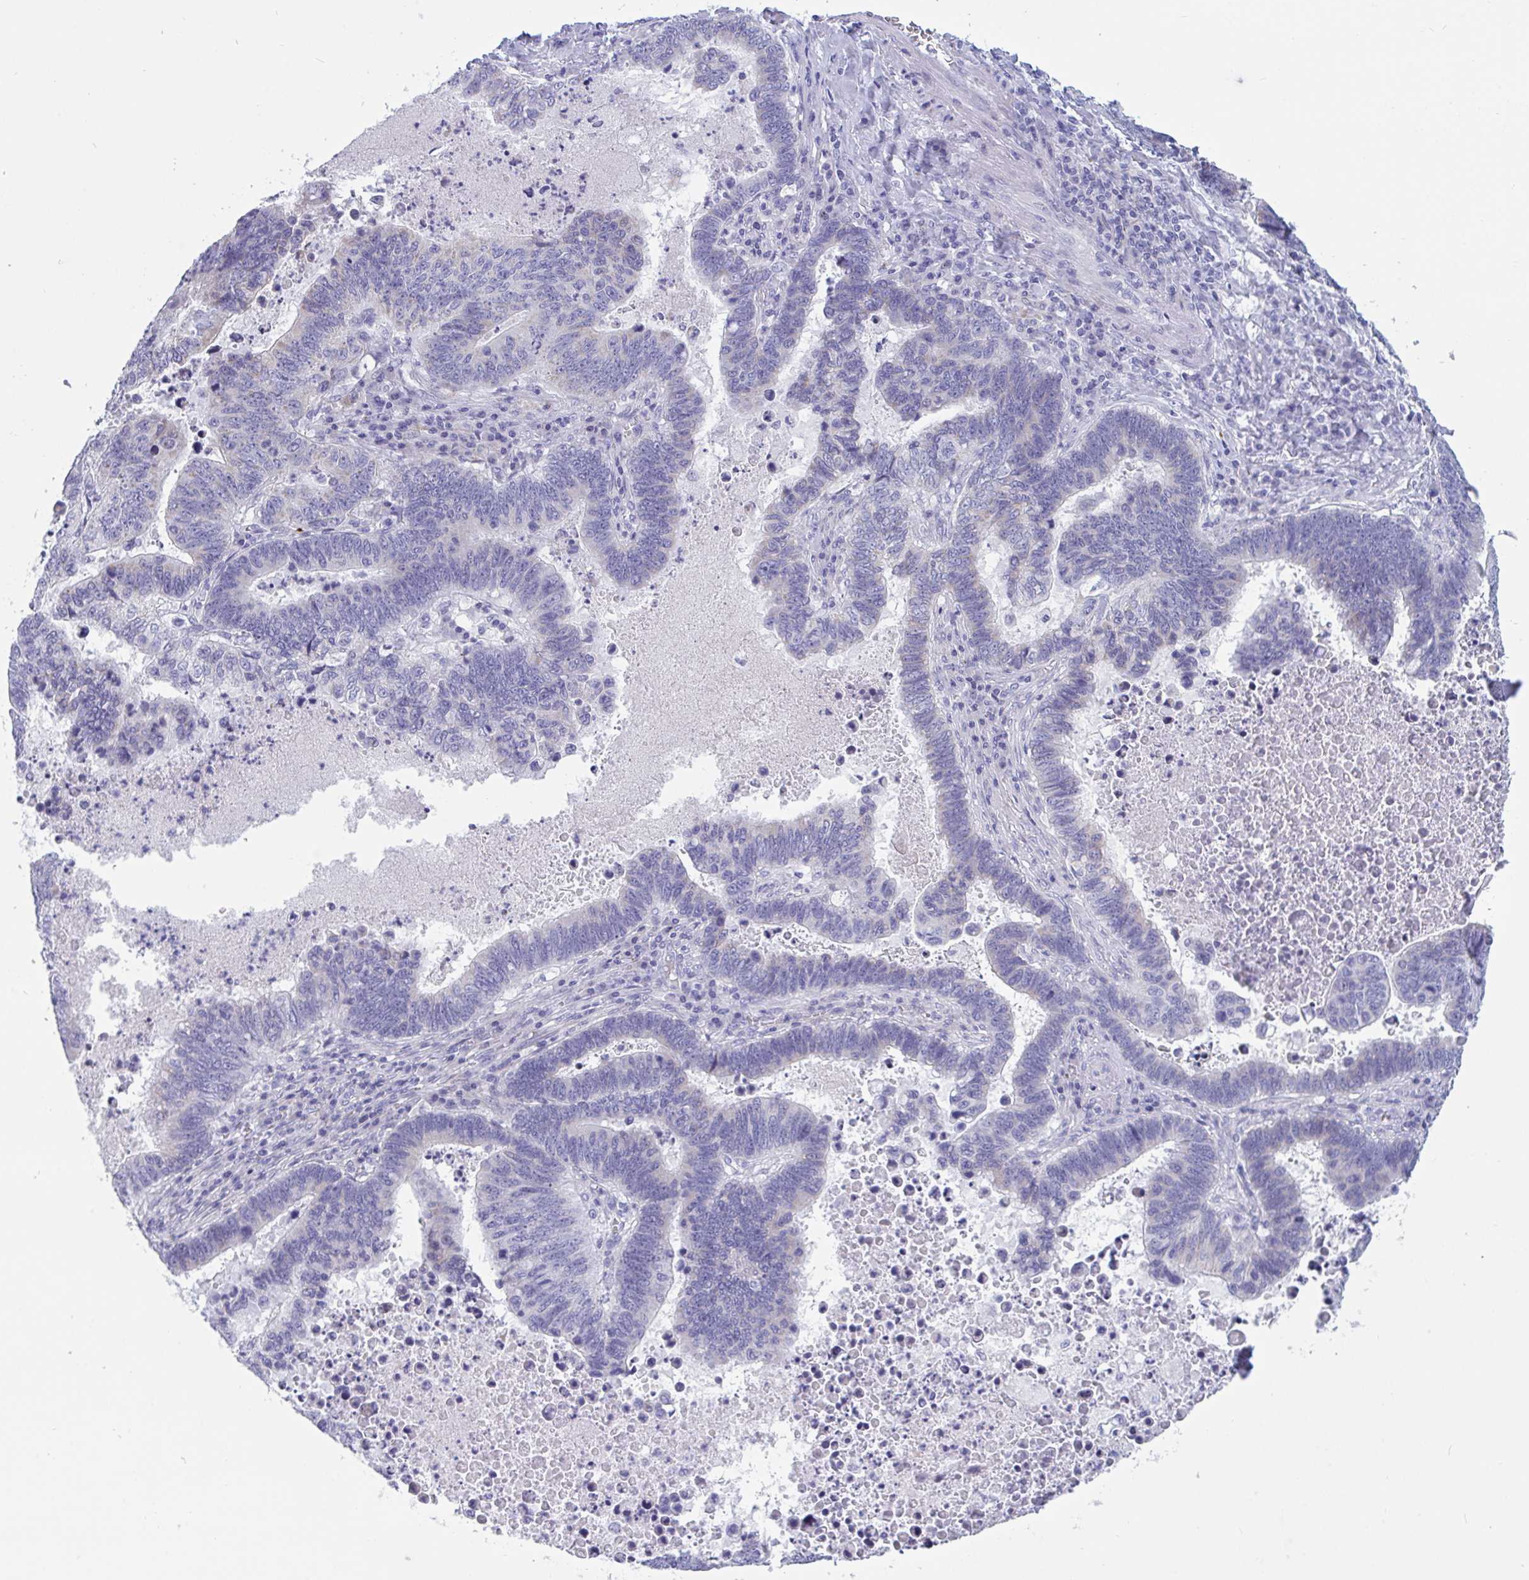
{"staining": {"intensity": "negative", "quantity": "none", "location": "none"}, "tissue": "lung cancer", "cell_type": "Tumor cells", "image_type": "cancer", "snomed": [{"axis": "morphology", "description": "Aneuploidy"}, {"axis": "morphology", "description": "Adenocarcinoma, NOS"}, {"axis": "morphology", "description": "Adenocarcinoma primary or metastatic"}, {"axis": "topography", "description": "Lung"}], "caption": "DAB immunohistochemical staining of human lung cancer shows no significant positivity in tumor cells. (DAB (3,3'-diaminobenzidine) immunohistochemistry (IHC) with hematoxylin counter stain).", "gene": "OXLD1", "patient": {"sex": "female", "age": 75}}